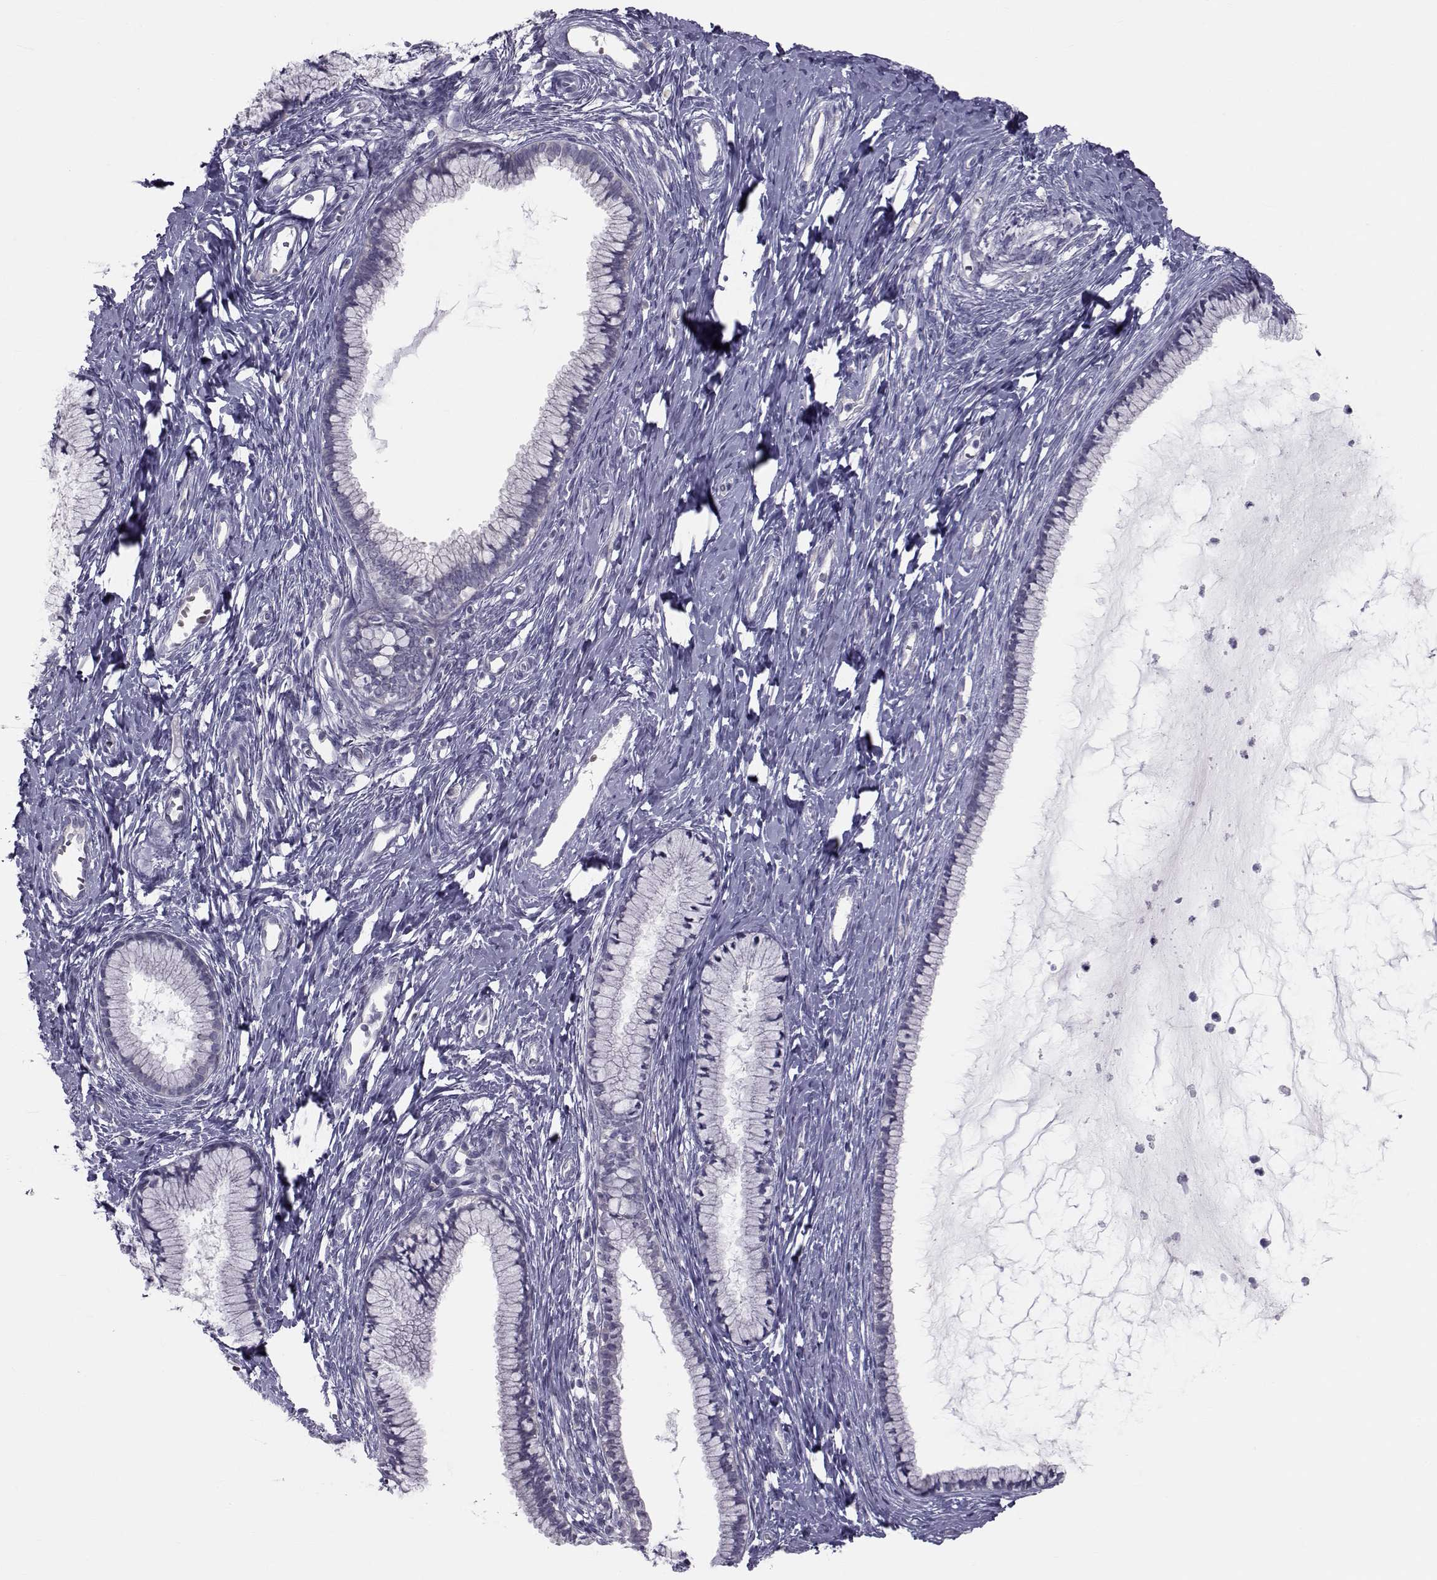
{"staining": {"intensity": "negative", "quantity": "none", "location": "none"}, "tissue": "cervix", "cell_type": "Glandular cells", "image_type": "normal", "snomed": [{"axis": "morphology", "description": "Normal tissue, NOS"}, {"axis": "topography", "description": "Cervix"}], "caption": "High magnification brightfield microscopy of normal cervix stained with DAB (brown) and counterstained with hematoxylin (blue): glandular cells show no significant expression. Brightfield microscopy of immunohistochemistry (IHC) stained with DAB (brown) and hematoxylin (blue), captured at high magnification.", "gene": "GARIN3", "patient": {"sex": "female", "age": 40}}